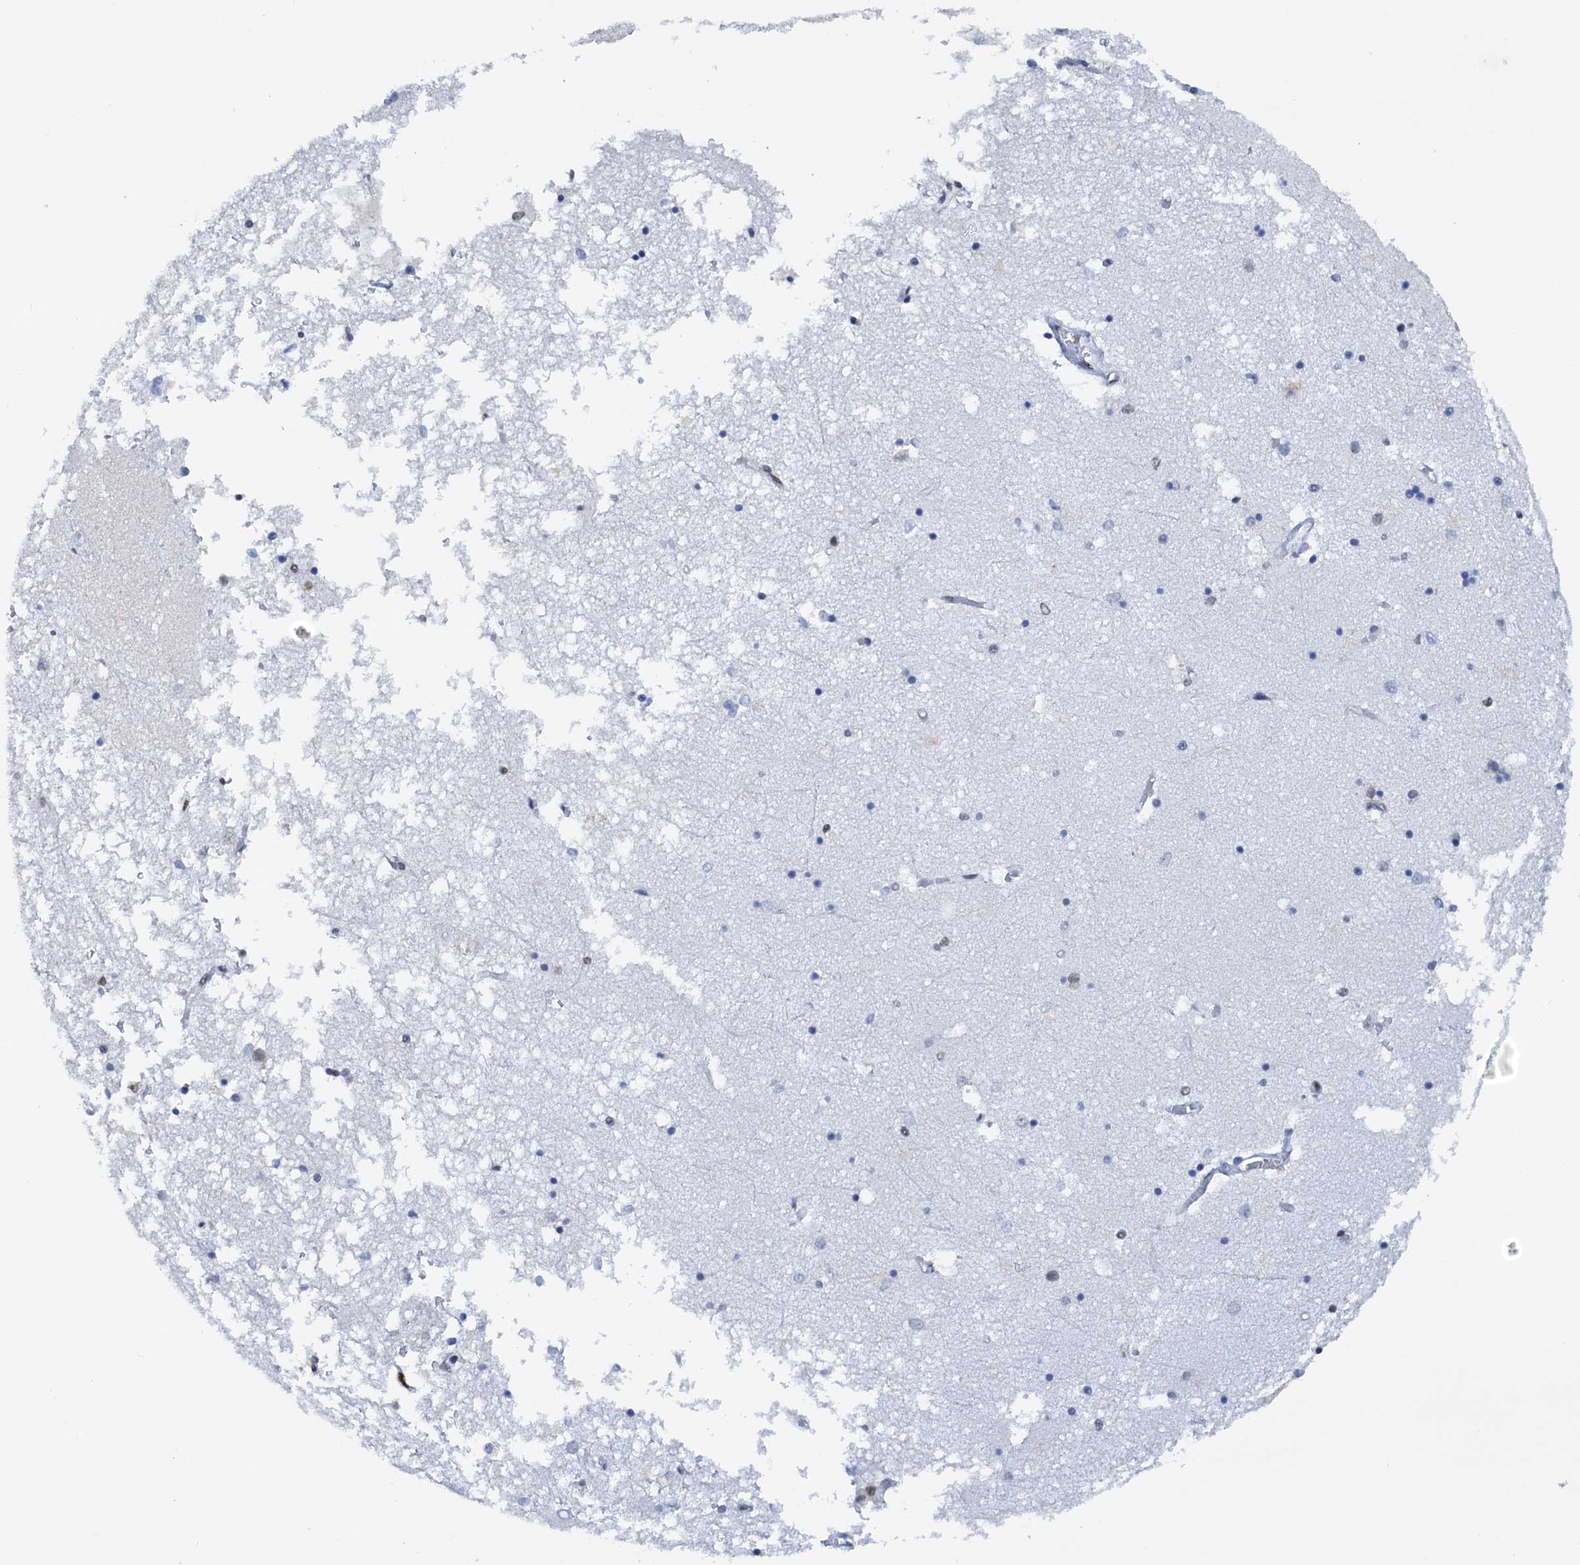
{"staining": {"intensity": "moderate", "quantity": "<25%", "location": "nuclear"}, "tissue": "hippocampus", "cell_type": "Glial cells", "image_type": "normal", "snomed": [{"axis": "morphology", "description": "Normal tissue, NOS"}, {"axis": "topography", "description": "Hippocampus"}], "caption": "Hippocampus stained with immunohistochemistry displays moderate nuclear positivity in approximately <25% of glial cells. (Brightfield microscopy of DAB IHC at high magnification).", "gene": "SLTM", "patient": {"sex": "male", "age": 70}}